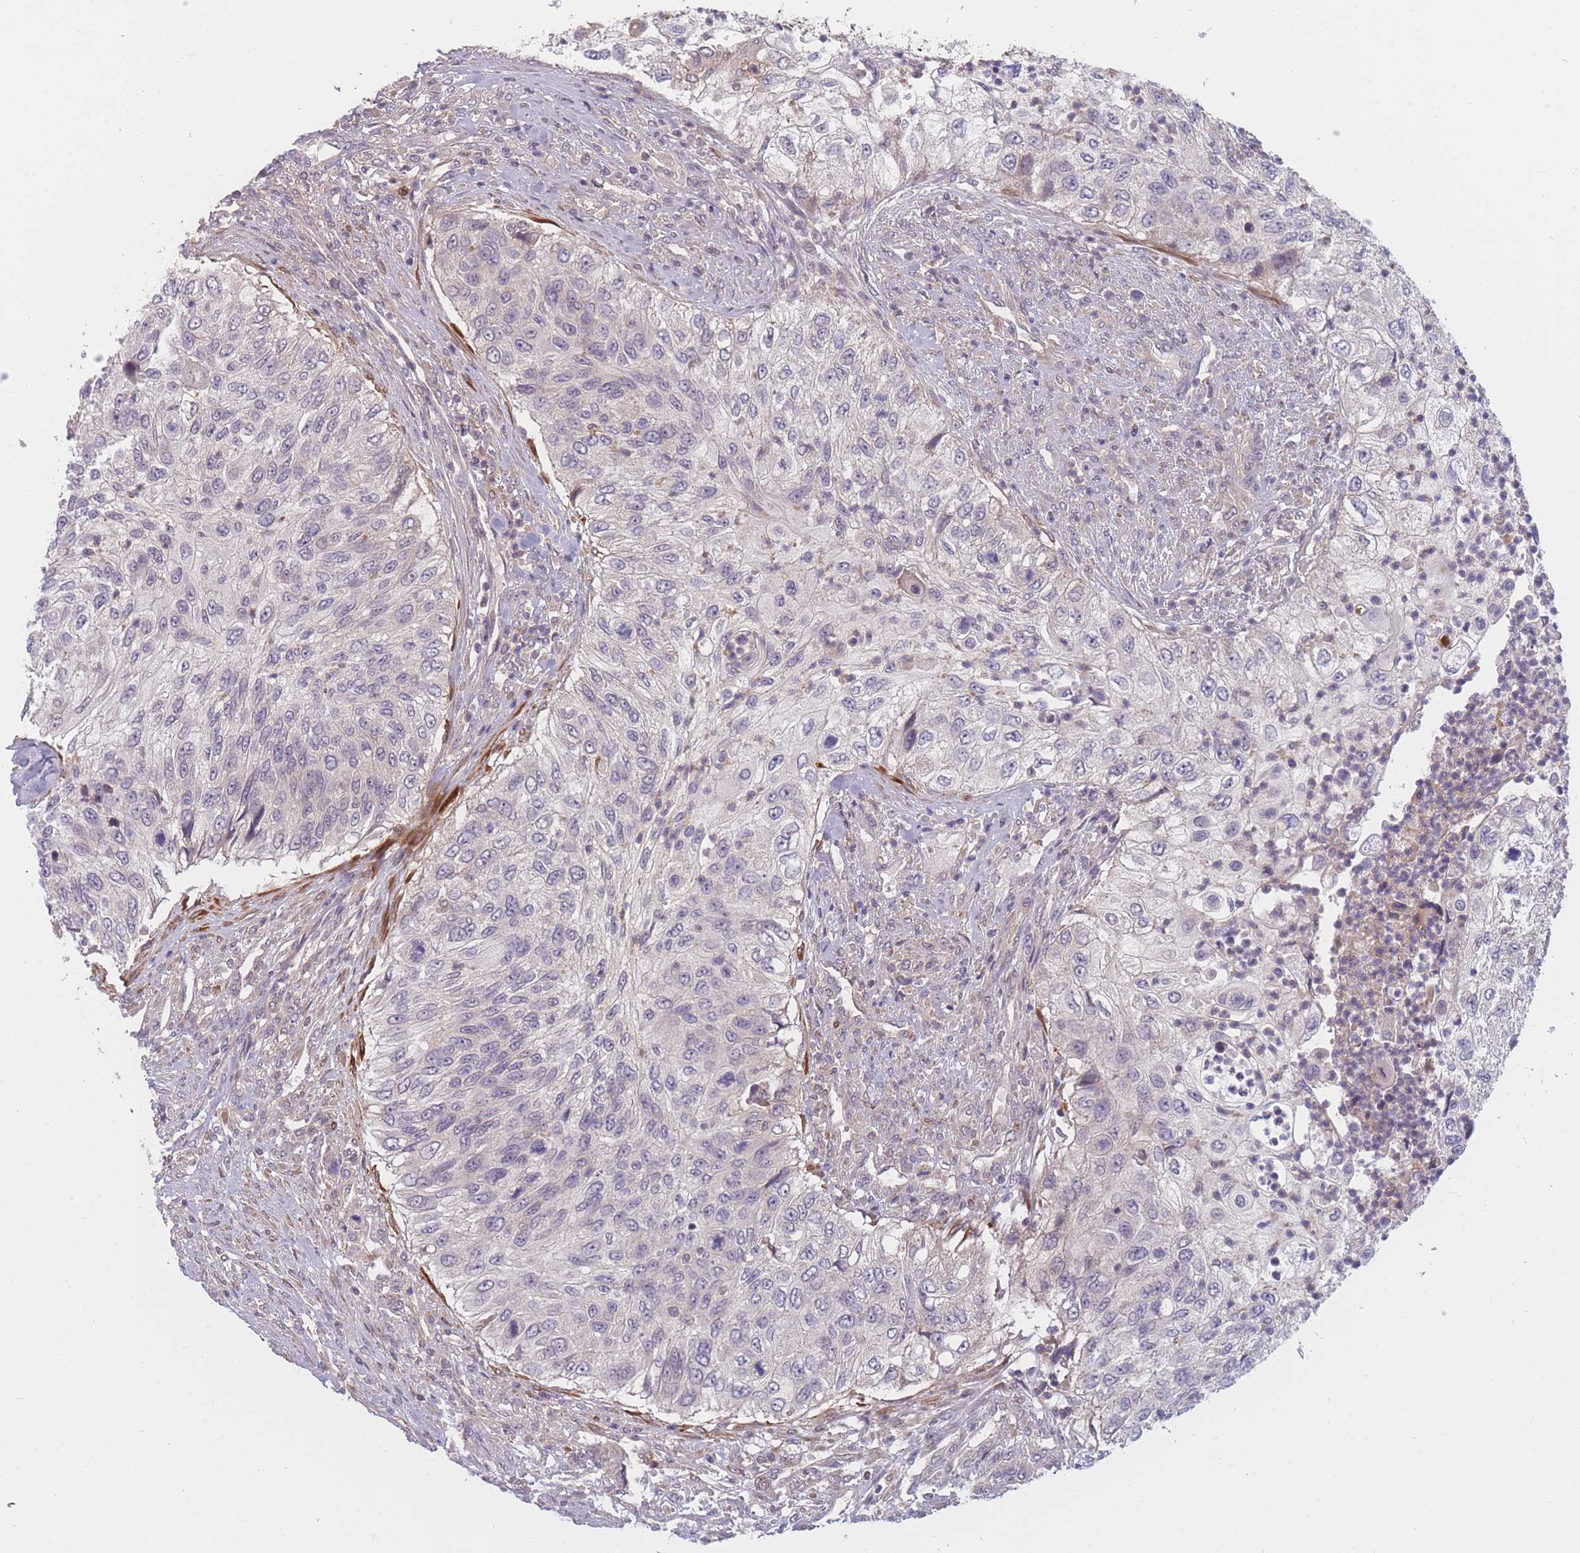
{"staining": {"intensity": "negative", "quantity": "none", "location": "none"}, "tissue": "urothelial cancer", "cell_type": "Tumor cells", "image_type": "cancer", "snomed": [{"axis": "morphology", "description": "Urothelial carcinoma, High grade"}, {"axis": "topography", "description": "Urinary bladder"}], "caption": "Urothelial cancer was stained to show a protein in brown. There is no significant expression in tumor cells.", "gene": "FAM153A", "patient": {"sex": "female", "age": 60}}